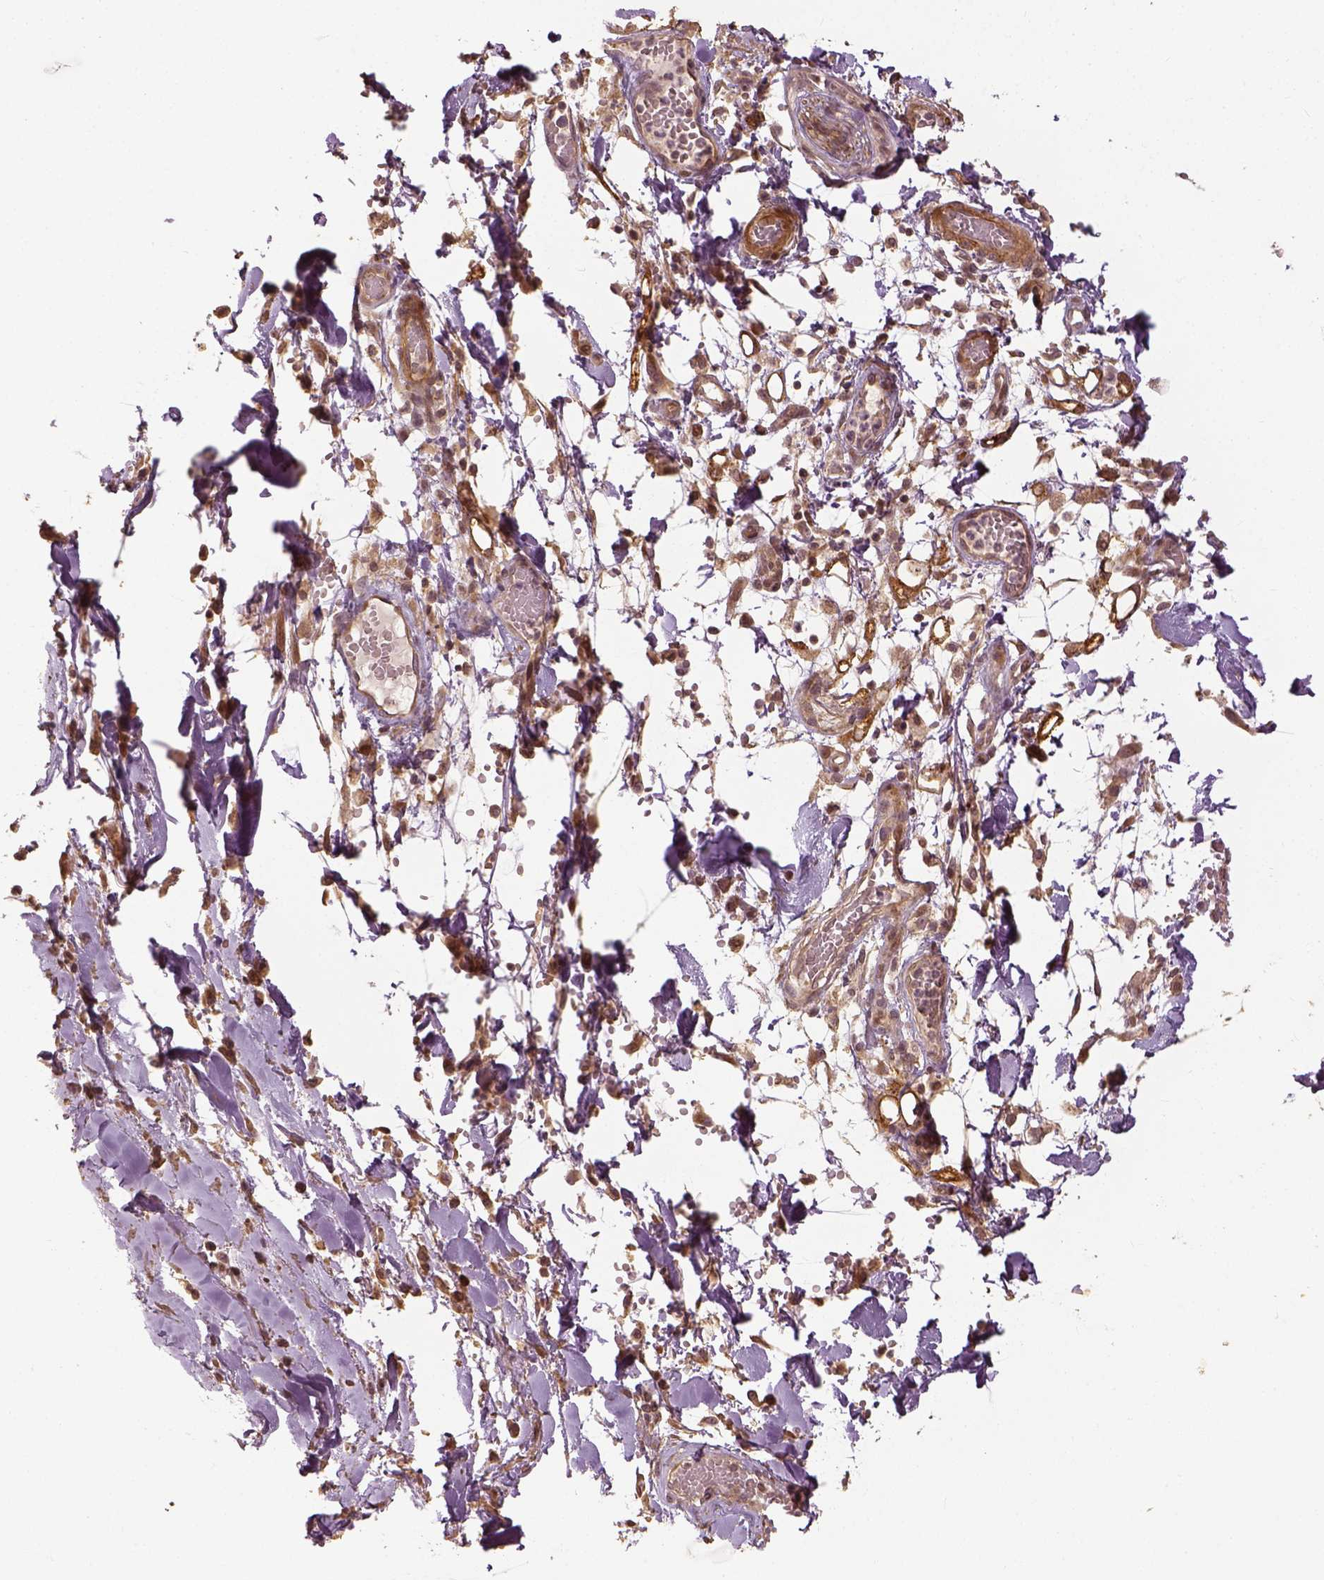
{"staining": {"intensity": "strong", "quantity": ">75%", "location": "cytoplasmic/membranous"}, "tissue": "adipose tissue", "cell_type": "Adipocytes", "image_type": "normal", "snomed": [{"axis": "morphology", "description": "Normal tissue, NOS"}, {"axis": "topography", "description": "Cartilage tissue"}, {"axis": "topography", "description": "Nasopharynx"}, {"axis": "topography", "description": "Thyroid gland"}], "caption": "Immunohistochemistry (IHC) (DAB) staining of normal adipose tissue displays strong cytoplasmic/membranous protein expression in approximately >75% of adipocytes. The staining is performed using DAB (3,3'-diaminobenzidine) brown chromogen to label protein expression. The nuclei are counter-stained blue using hematoxylin.", "gene": "VEGFA", "patient": {"sex": "male", "age": 63}}